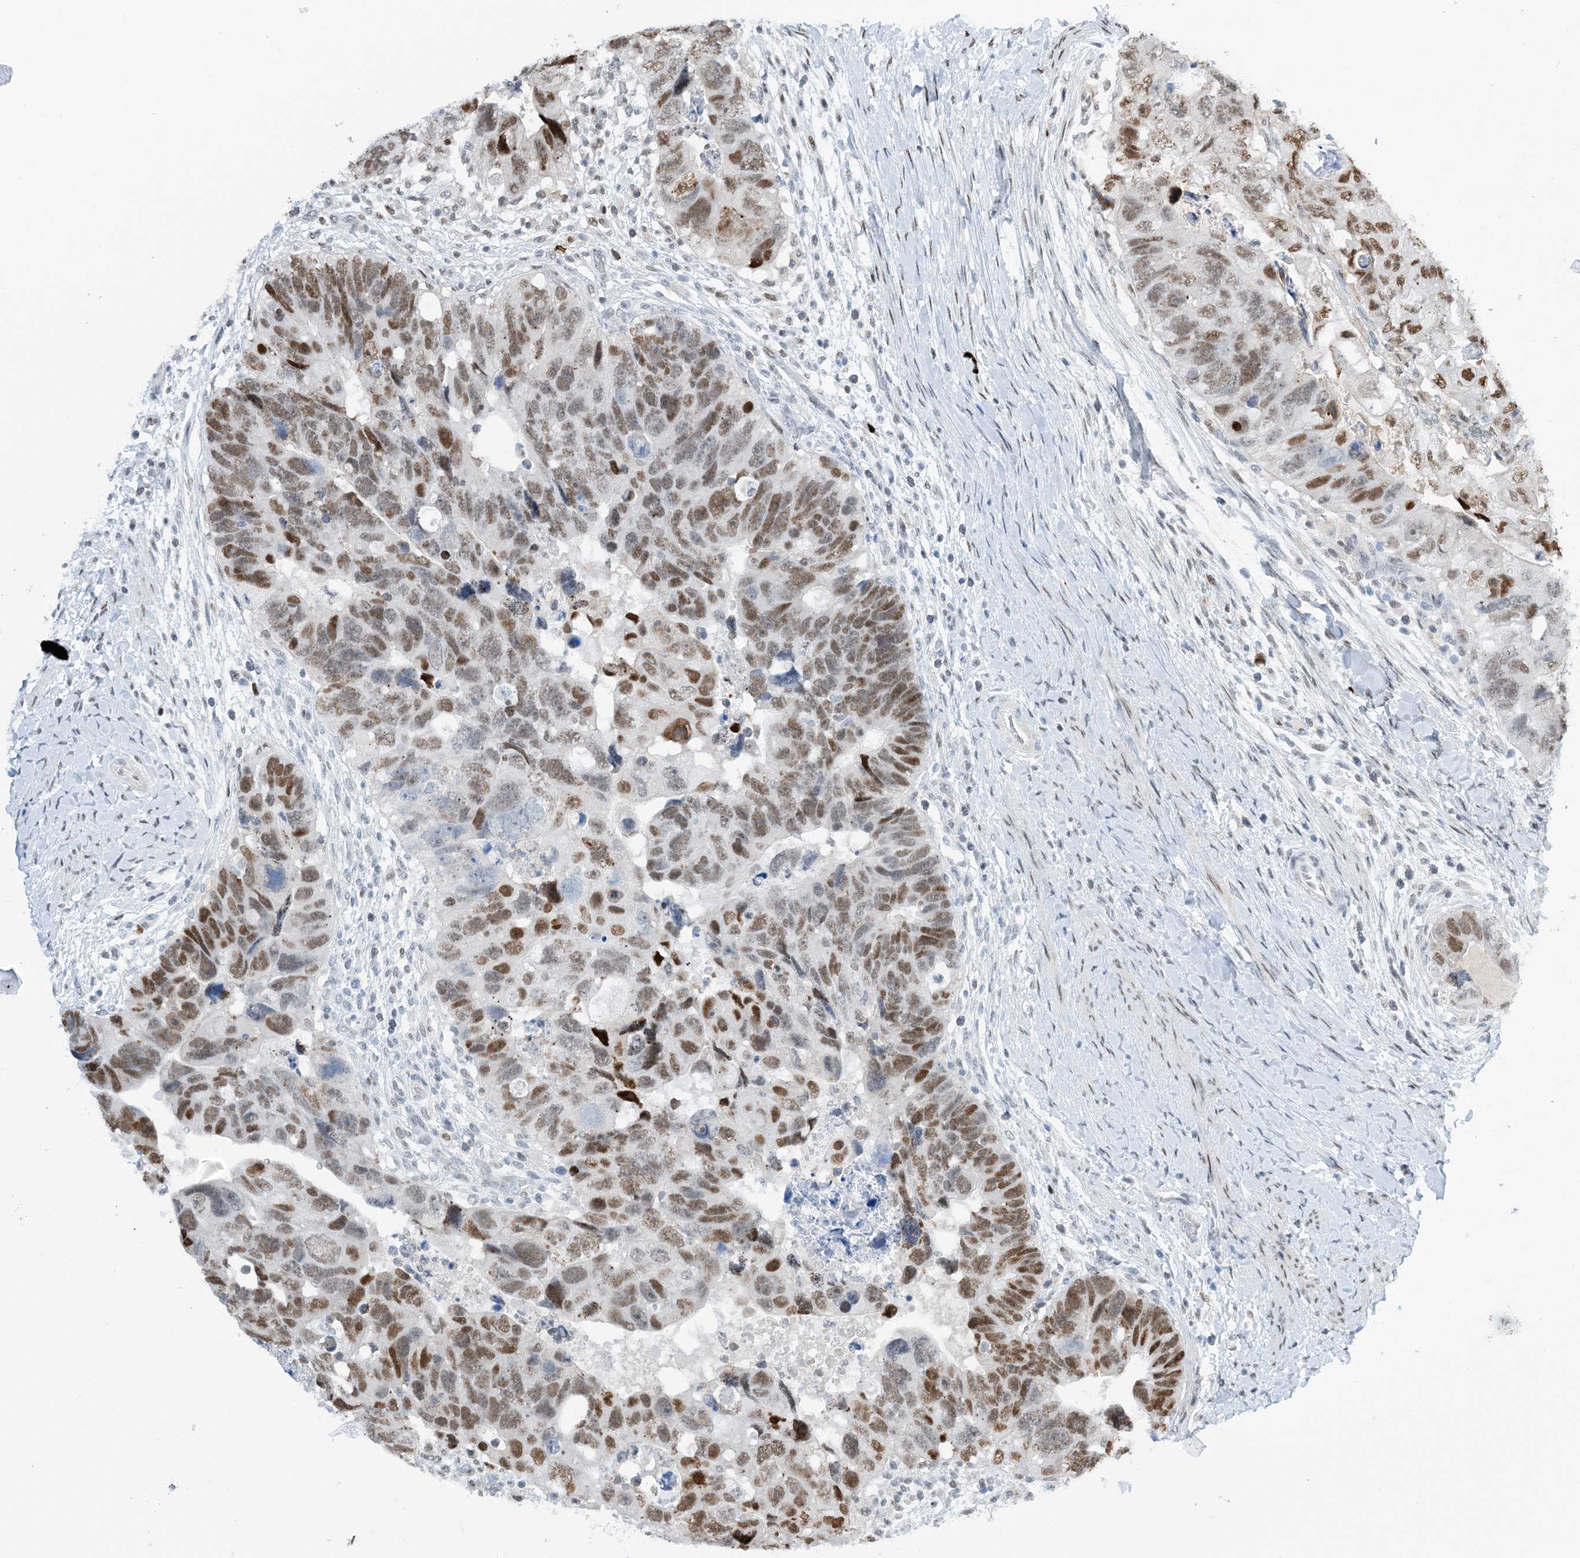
{"staining": {"intensity": "moderate", "quantity": ">75%", "location": "nuclear"}, "tissue": "colorectal cancer", "cell_type": "Tumor cells", "image_type": "cancer", "snomed": [{"axis": "morphology", "description": "Adenocarcinoma, NOS"}, {"axis": "topography", "description": "Rectum"}], "caption": "IHC (DAB) staining of colorectal cancer (adenocarcinoma) demonstrates moderate nuclear protein expression in about >75% of tumor cells.", "gene": "HEMK1", "patient": {"sex": "male", "age": 59}}